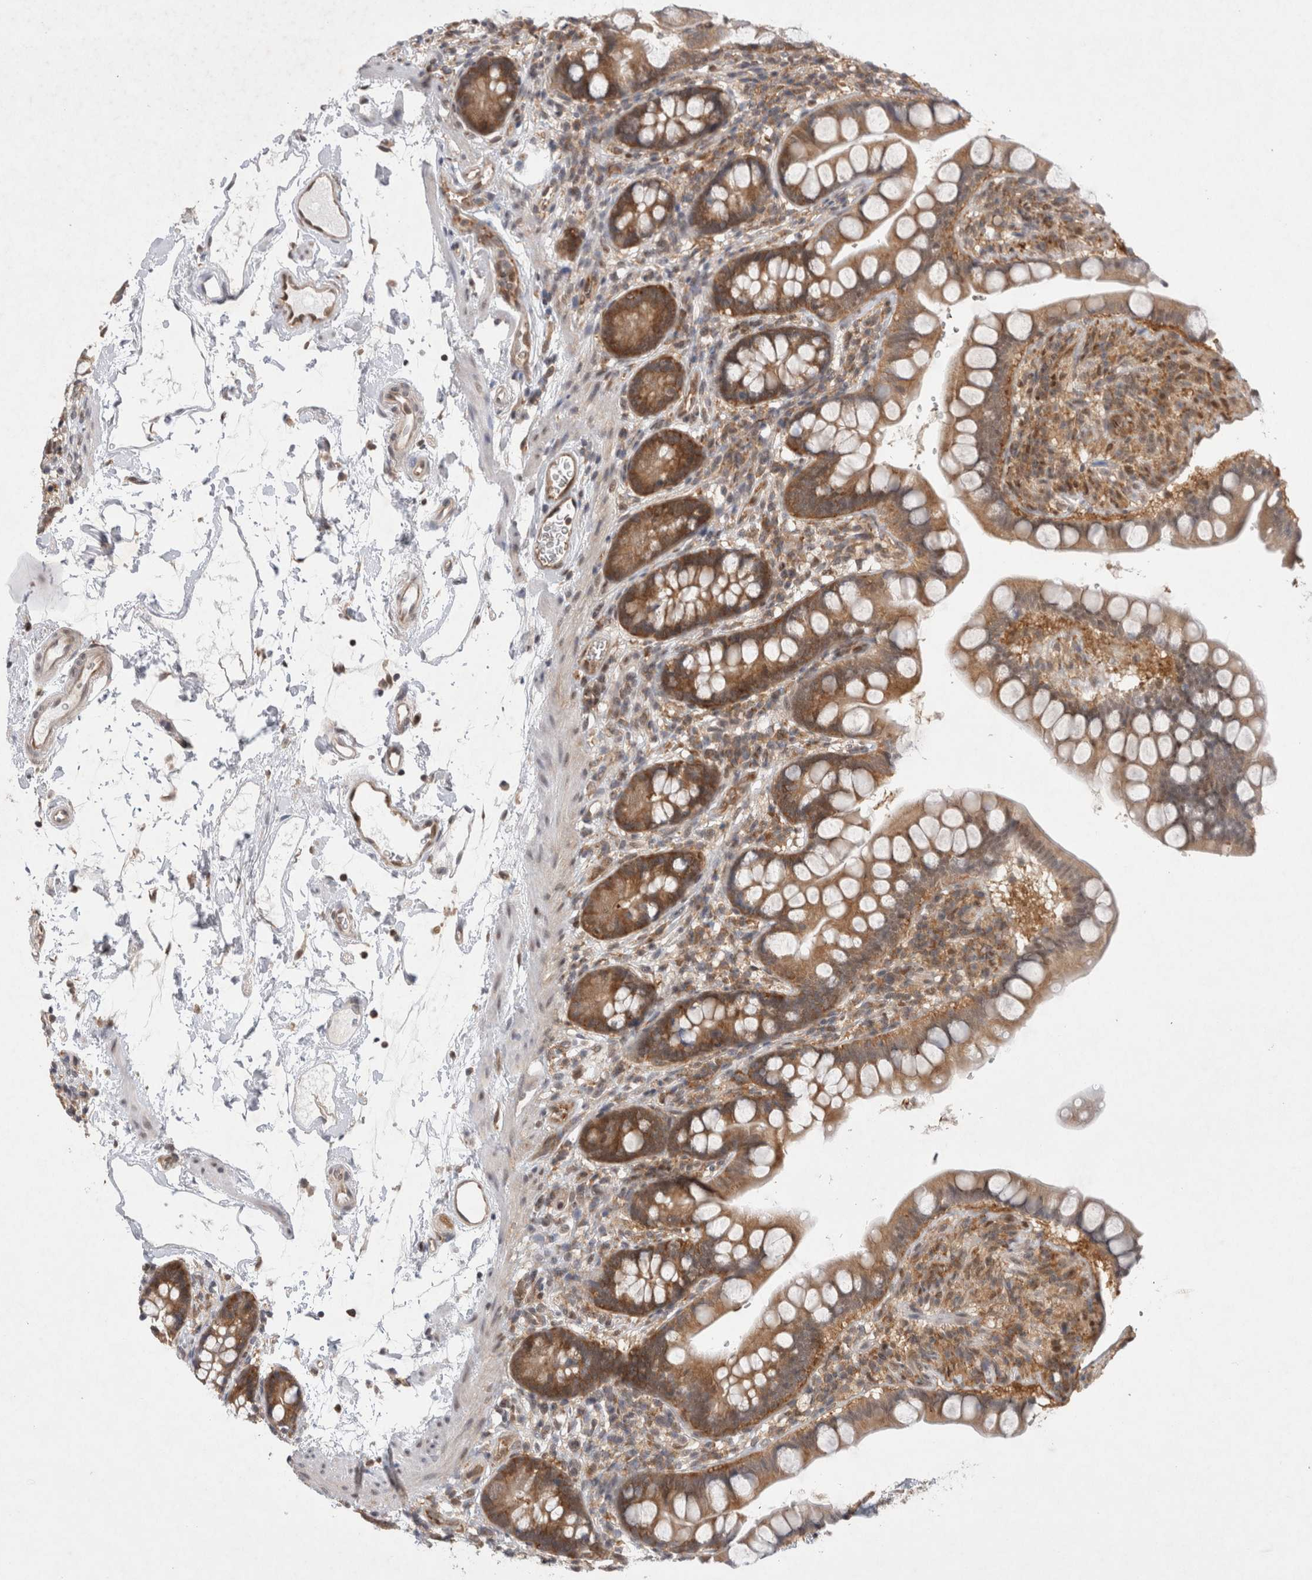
{"staining": {"intensity": "moderate", "quantity": ">75%", "location": "cytoplasmic/membranous"}, "tissue": "small intestine", "cell_type": "Glandular cells", "image_type": "normal", "snomed": [{"axis": "morphology", "description": "Normal tissue, NOS"}, {"axis": "topography", "description": "Small intestine"}], "caption": "Protein expression analysis of normal human small intestine reveals moderate cytoplasmic/membranous positivity in approximately >75% of glandular cells. (DAB IHC, brown staining for protein, blue staining for nuclei).", "gene": "EIF3E", "patient": {"sex": "female", "age": 84}}